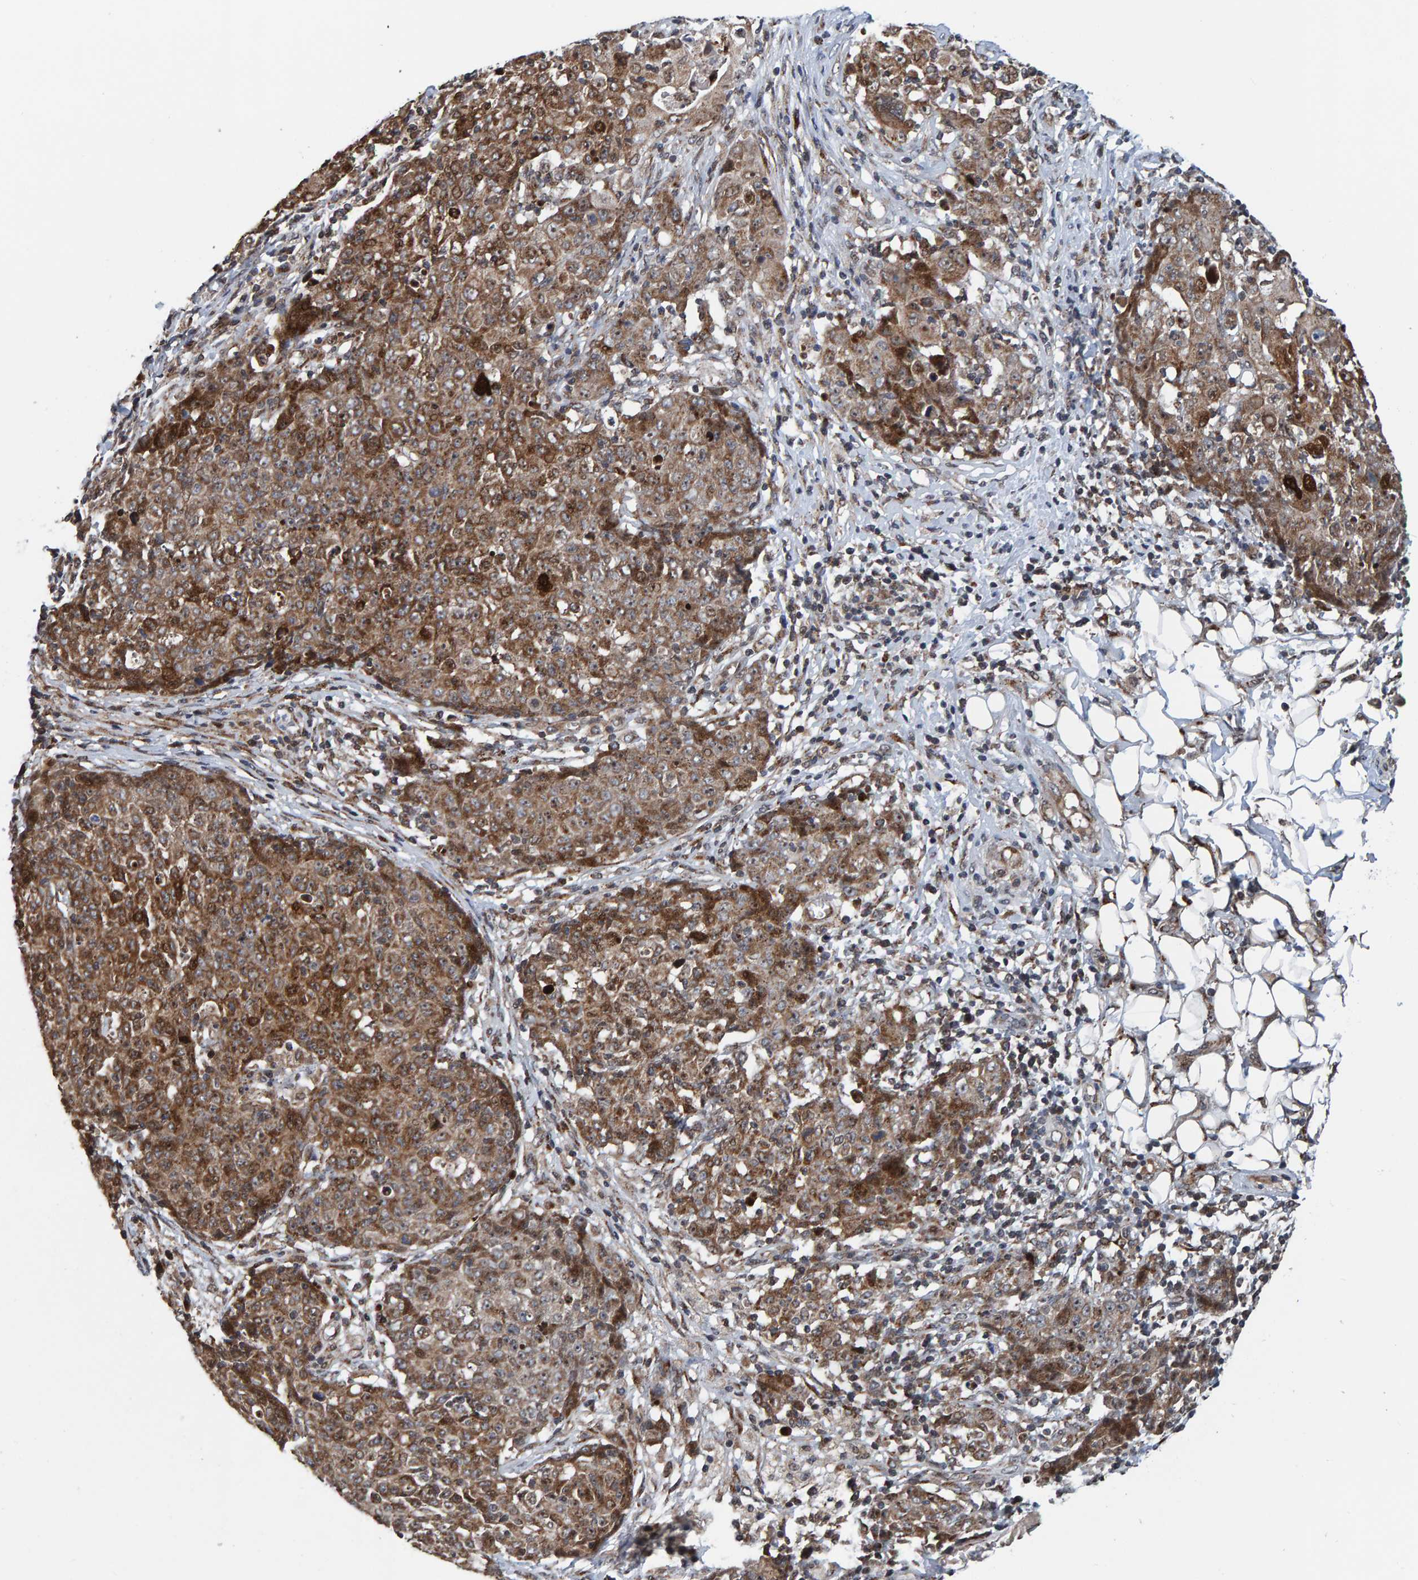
{"staining": {"intensity": "moderate", "quantity": ">75%", "location": "cytoplasmic/membranous"}, "tissue": "ovarian cancer", "cell_type": "Tumor cells", "image_type": "cancer", "snomed": [{"axis": "morphology", "description": "Carcinoma, endometroid"}, {"axis": "topography", "description": "Ovary"}], "caption": "A micrograph of human endometroid carcinoma (ovarian) stained for a protein demonstrates moderate cytoplasmic/membranous brown staining in tumor cells.", "gene": "CCDC25", "patient": {"sex": "female", "age": 42}}